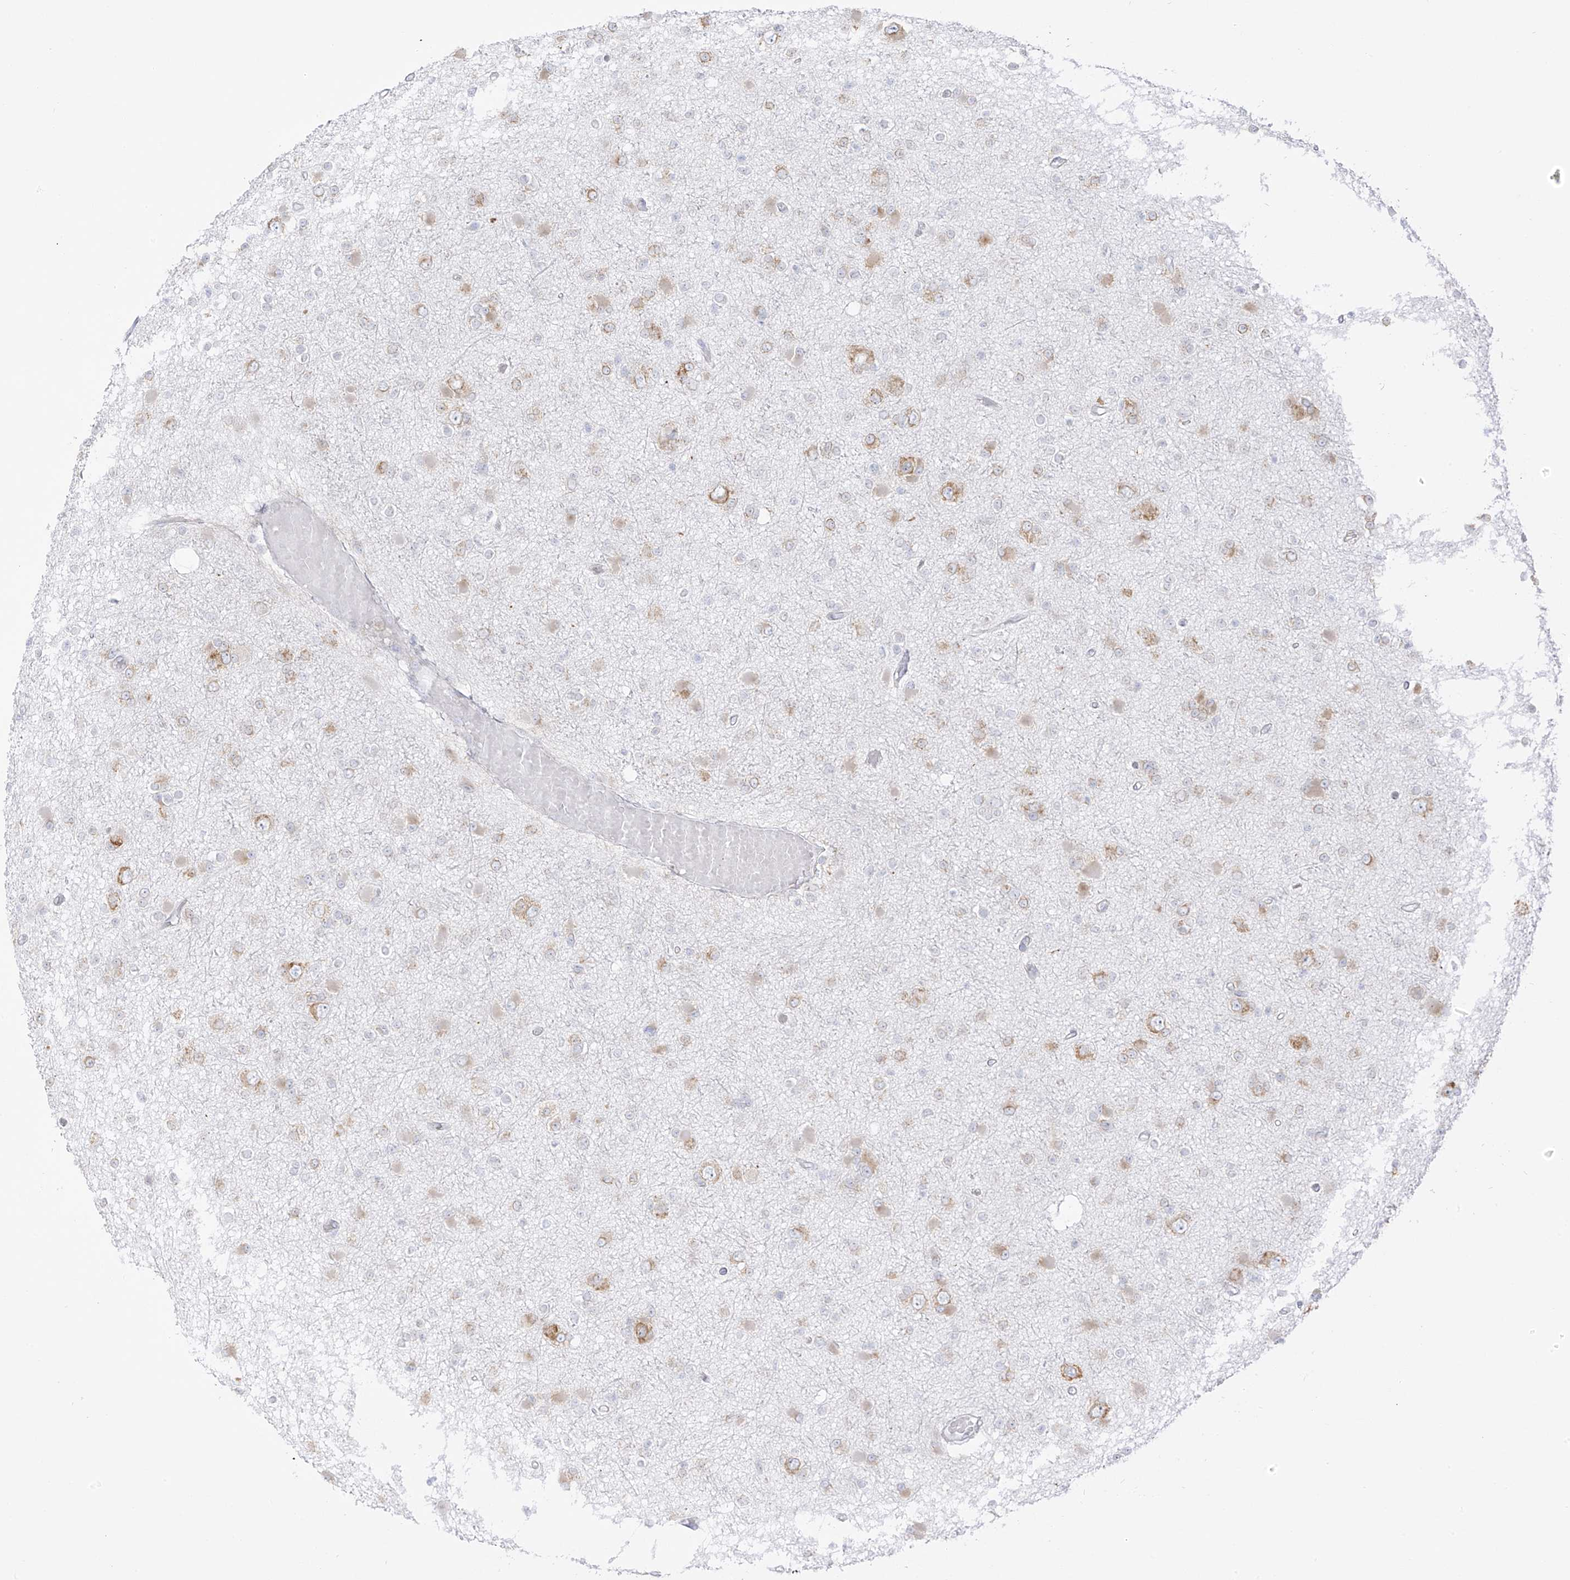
{"staining": {"intensity": "weak", "quantity": "<25%", "location": "cytoplasmic/membranous"}, "tissue": "glioma", "cell_type": "Tumor cells", "image_type": "cancer", "snomed": [{"axis": "morphology", "description": "Glioma, malignant, Low grade"}, {"axis": "topography", "description": "Brain"}], "caption": "Image shows no protein positivity in tumor cells of glioma tissue.", "gene": "LRRC59", "patient": {"sex": "female", "age": 22}}